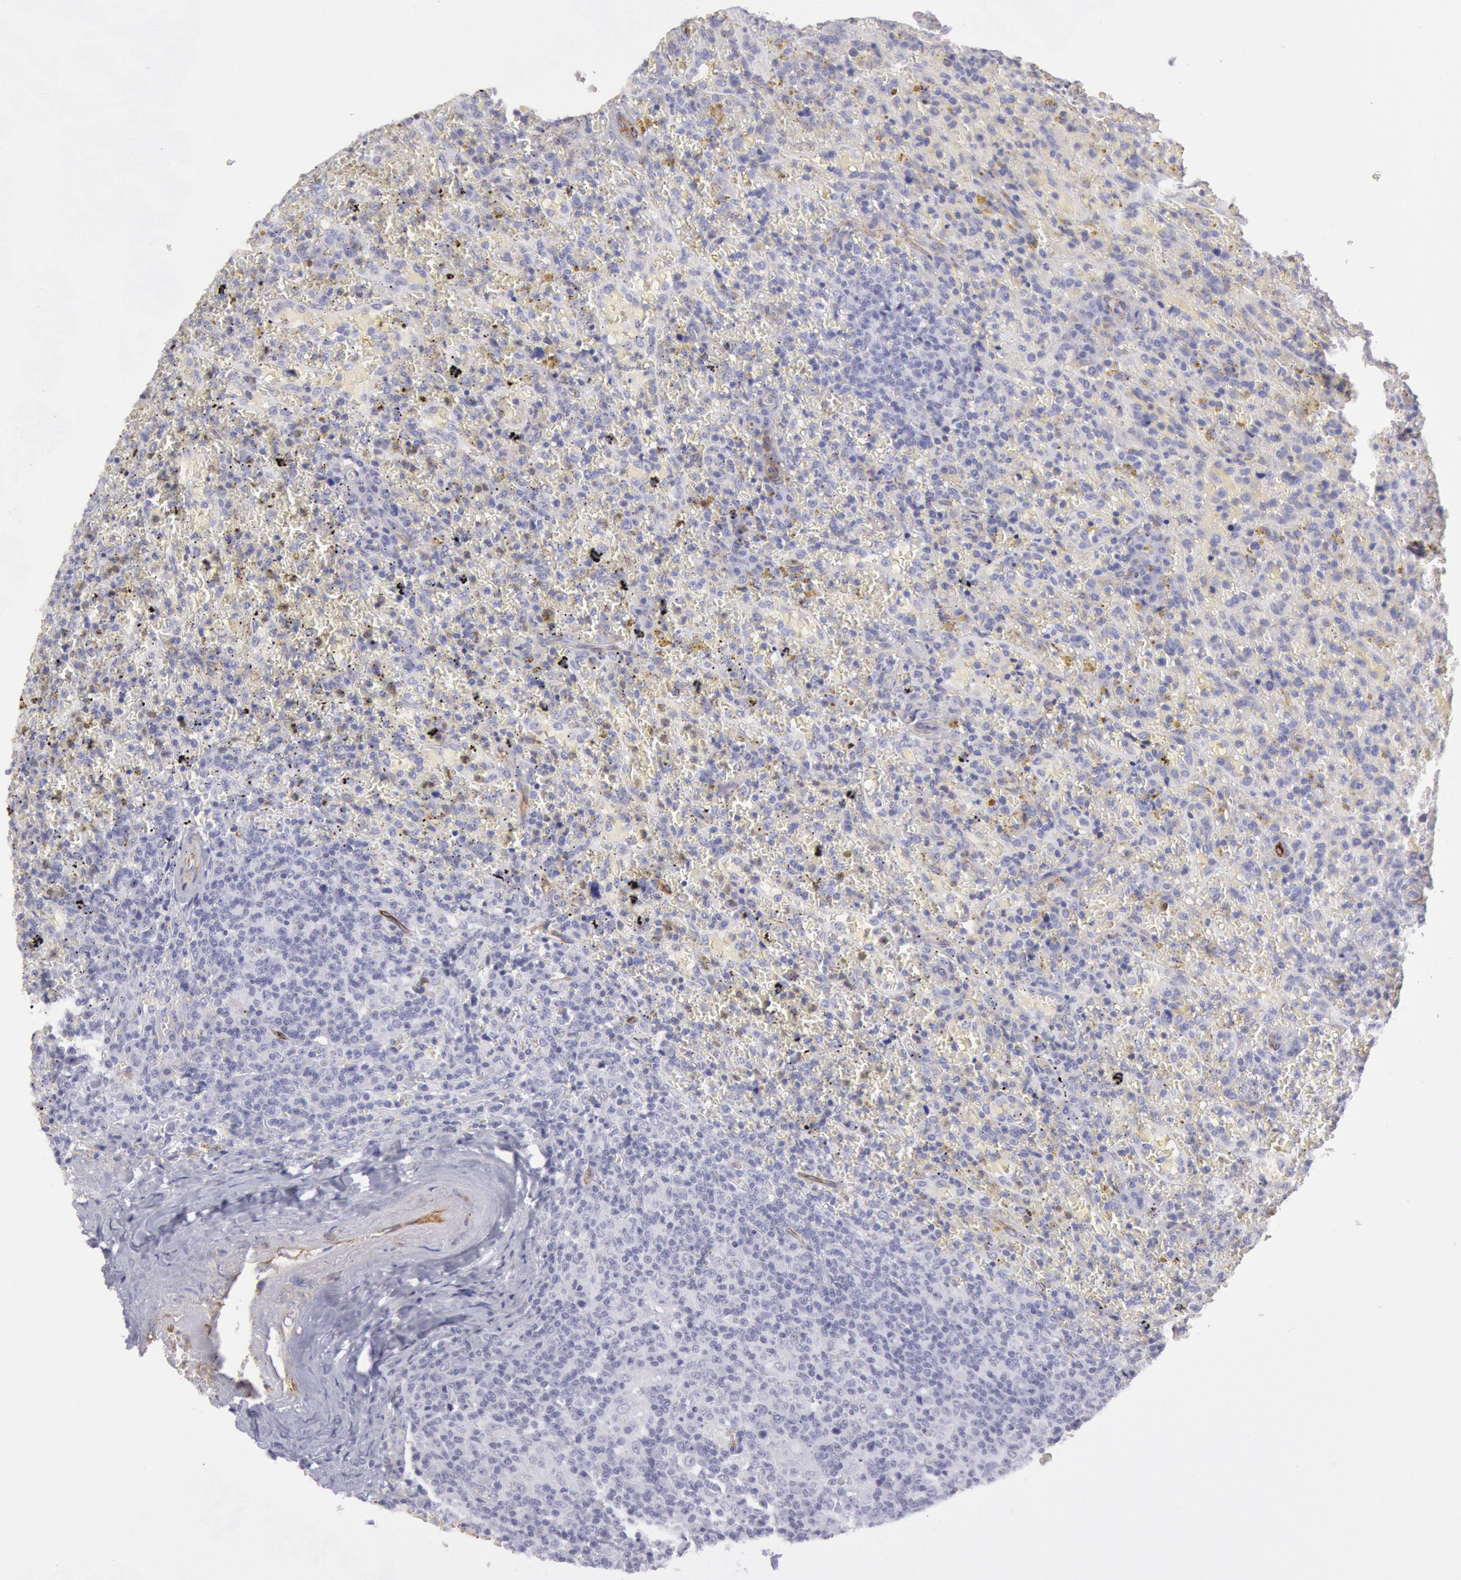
{"staining": {"intensity": "negative", "quantity": "none", "location": "none"}, "tissue": "lymphoma", "cell_type": "Tumor cells", "image_type": "cancer", "snomed": [{"axis": "morphology", "description": "Malignant lymphoma, non-Hodgkin's type, High grade"}, {"axis": "topography", "description": "Spleen"}, {"axis": "topography", "description": "Lymph node"}], "caption": "Immunohistochemical staining of human lymphoma exhibits no significant staining in tumor cells. (Stains: DAB immunohistochemistry with hematoxylin counter stain, Microscopy: brightfield microscopy at high magnification).", "gene": "CDH13", "patient": {"sex": "female", "age": 70}}